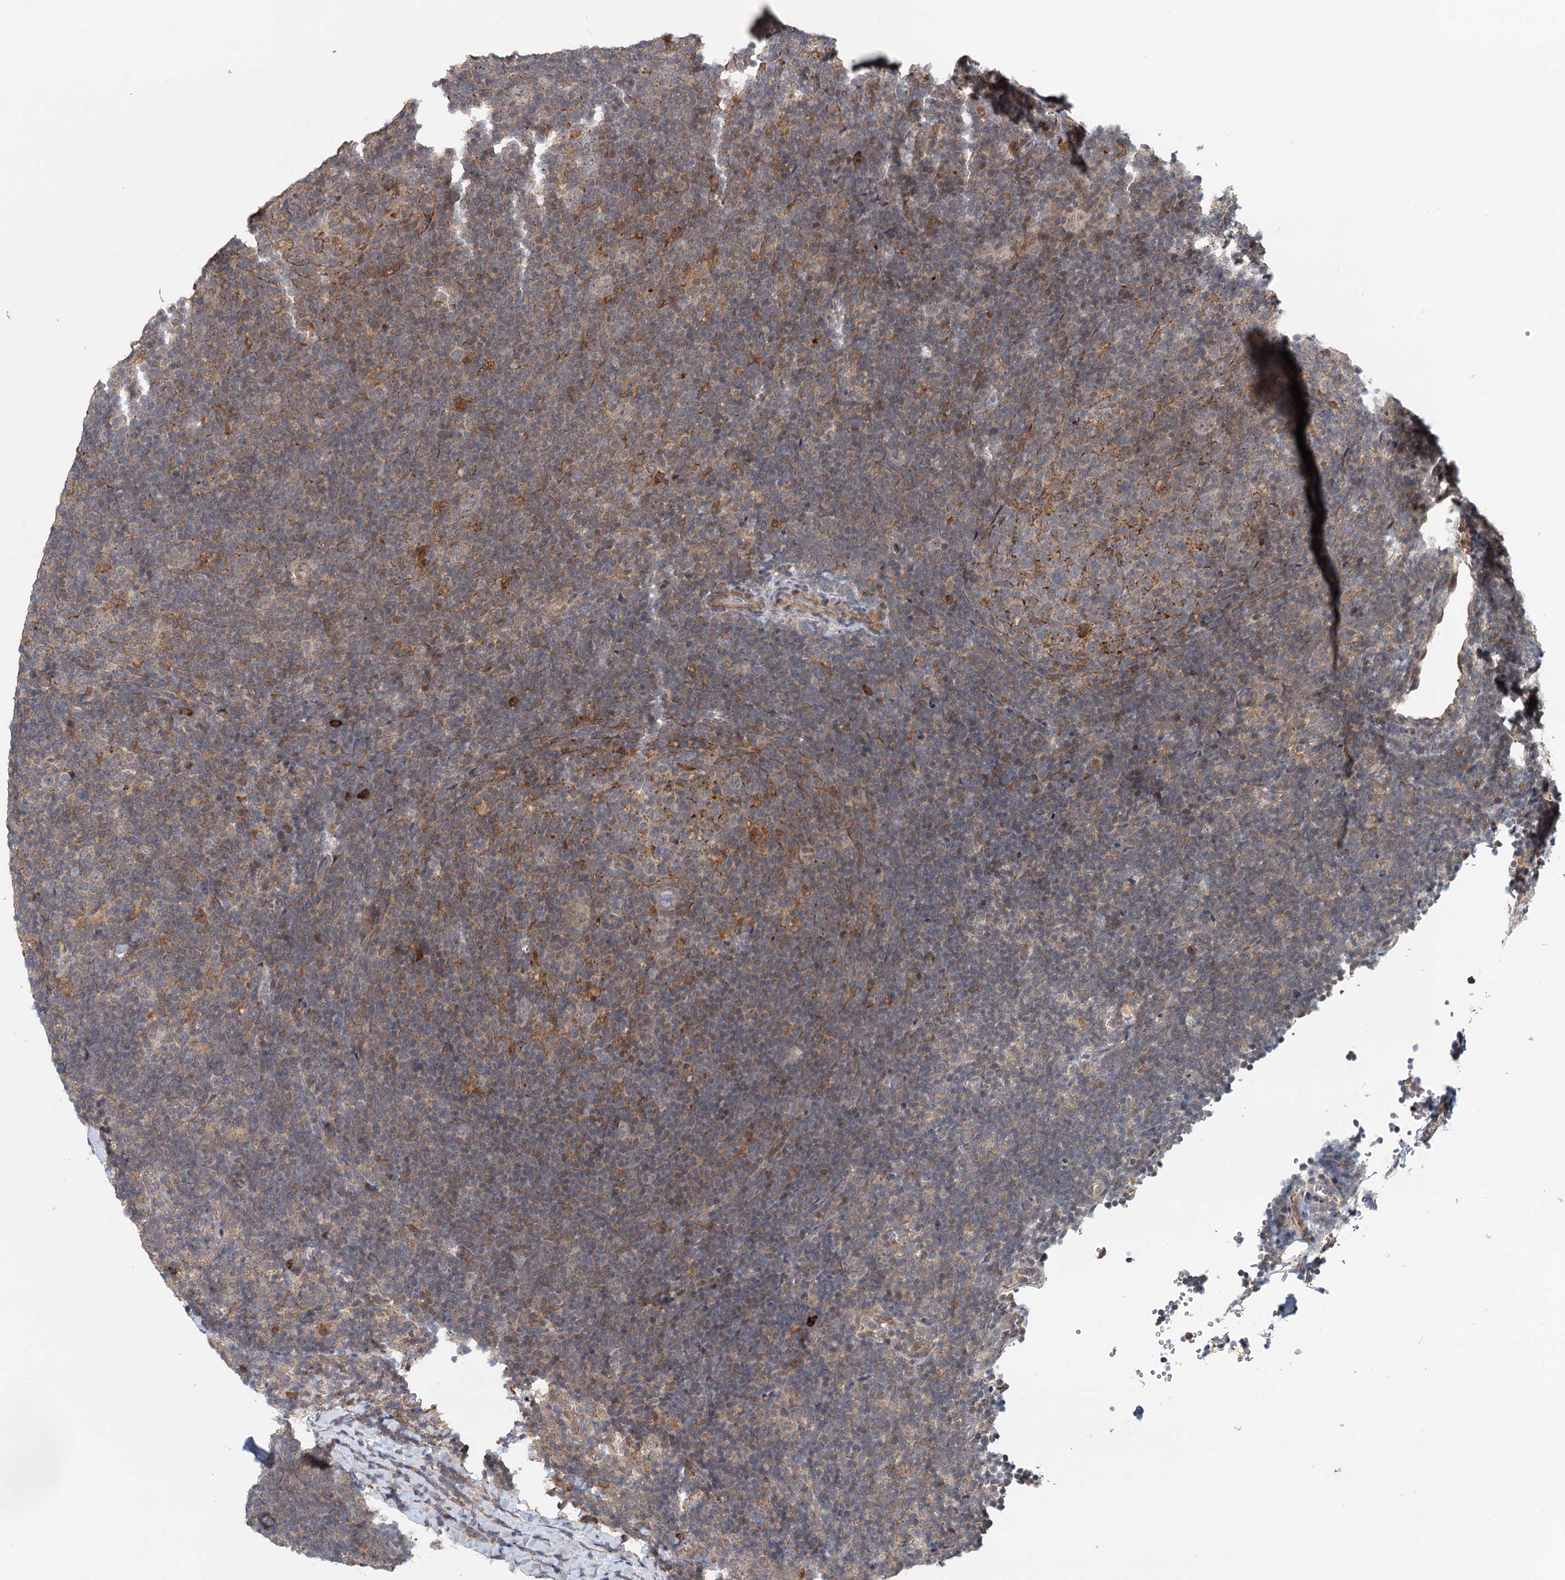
{"staining": {"intensity": "weak", "quantity": "<25%", "location": "cytoplasmic/membranous"}, "tissue": "lymphoma", "cell_type": "Tumor cells", "image_type": "cancer", "snomed": [{"axis": "morphology", "description": "Hodgkin's disease, NOS"}, {"axis": "topography", "description": "Lymph node"}], "caption": "An immunohistochemistry micrograph of Hodgkin's disease is shown. There is no staining in tumor cells of Hodgkin's disease.", "gene": "RNF111", "patient": {"sex": "female", "age": 57}}